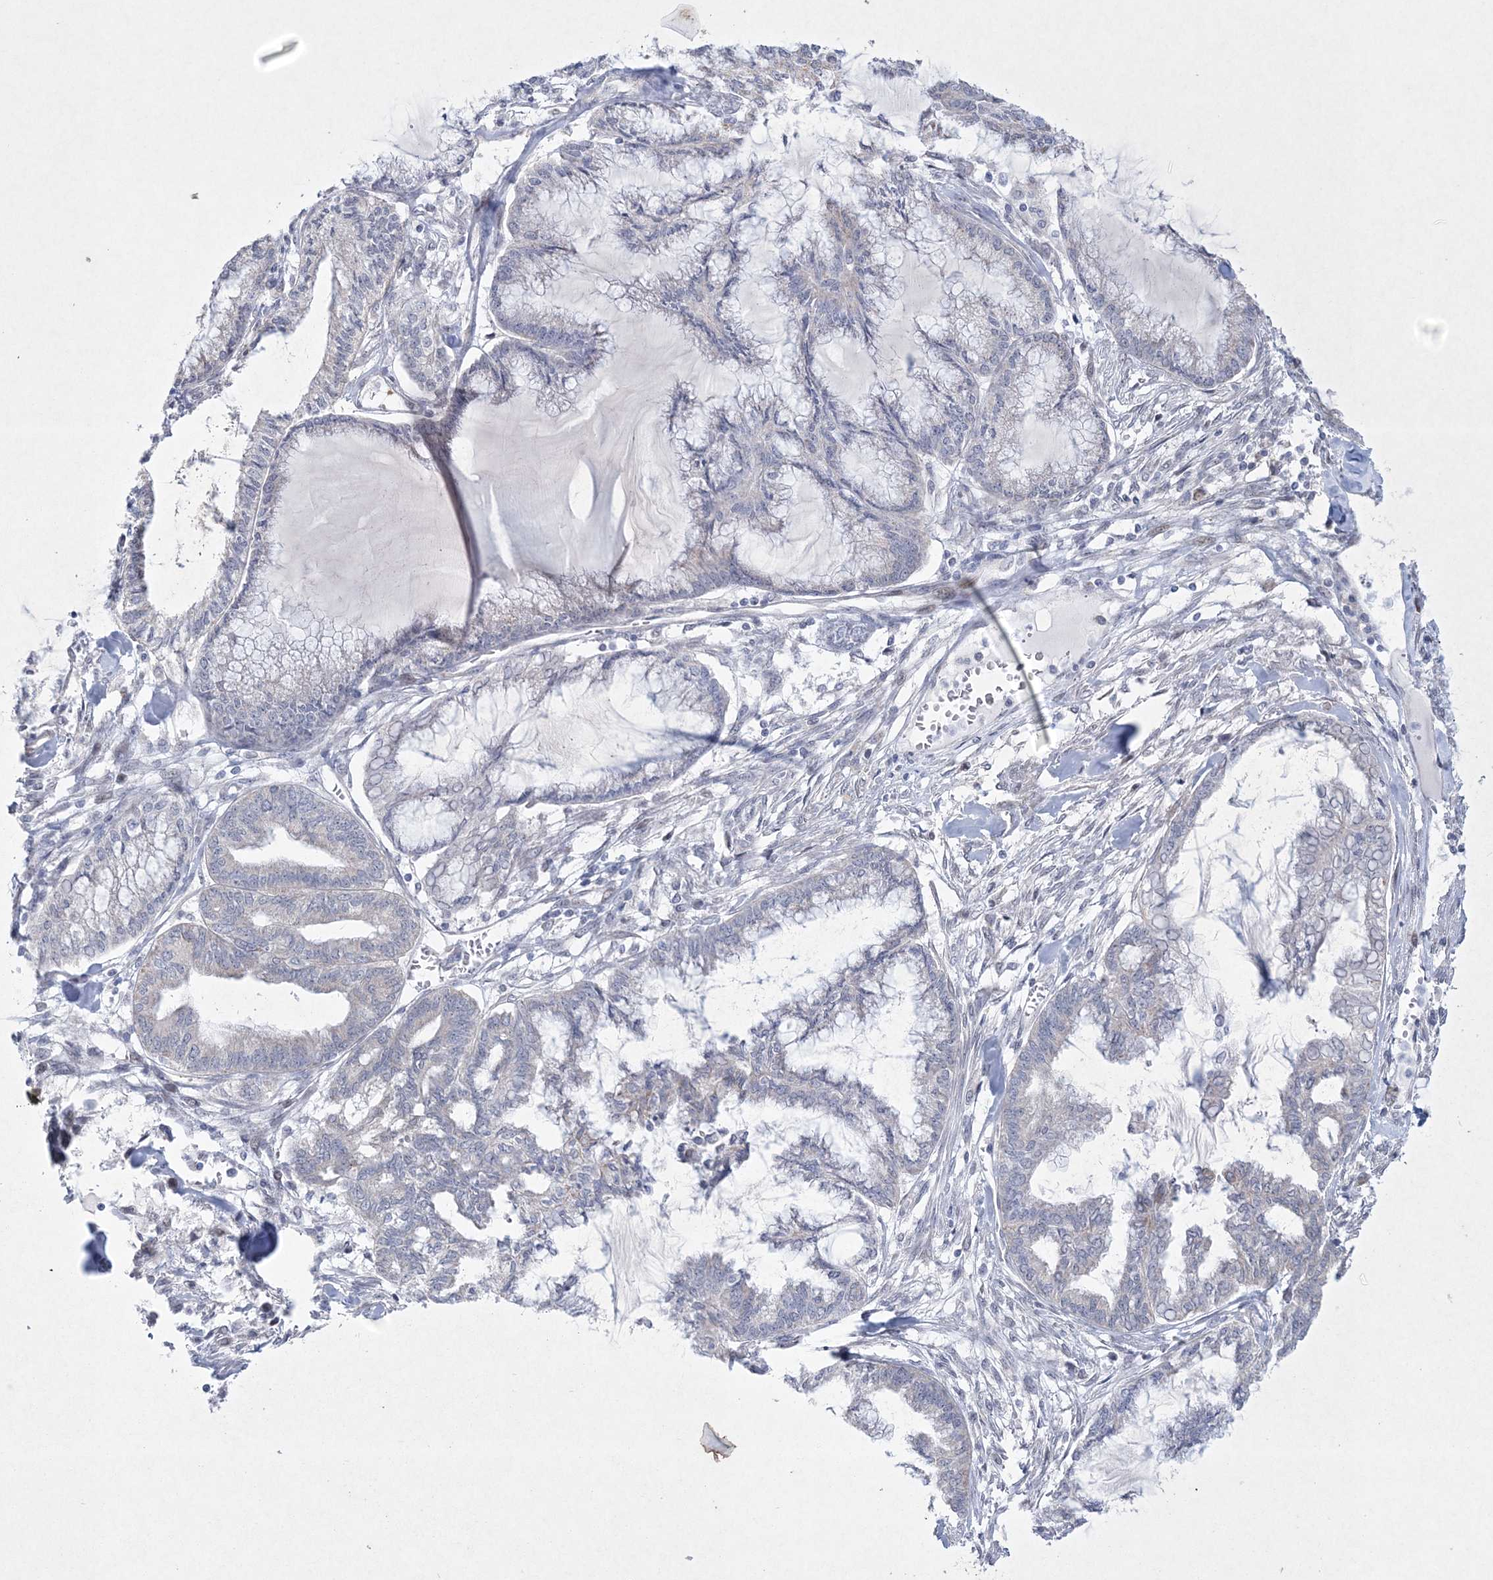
{"staining": {"intensity": "negative", "quantity": "none", "location": "none"}, "tissue": "endometrial cancer", "cell_type": "Tumor cells", "image_type": "cancer", "snomed": [{"axis": "morphology", "description": "Adenocarcinoma, NOS"}, {"axis": "topography", "description": "Endometrium"}], "caption": "A high-resolution photomicrograph shows immunohistochemistry (IHC) staining of endometrial adenocarcinoma, which exhibits no significant staining in tumor cells.", "gene": "CES4A", "patient": {"sex": "female", "age": 86}}